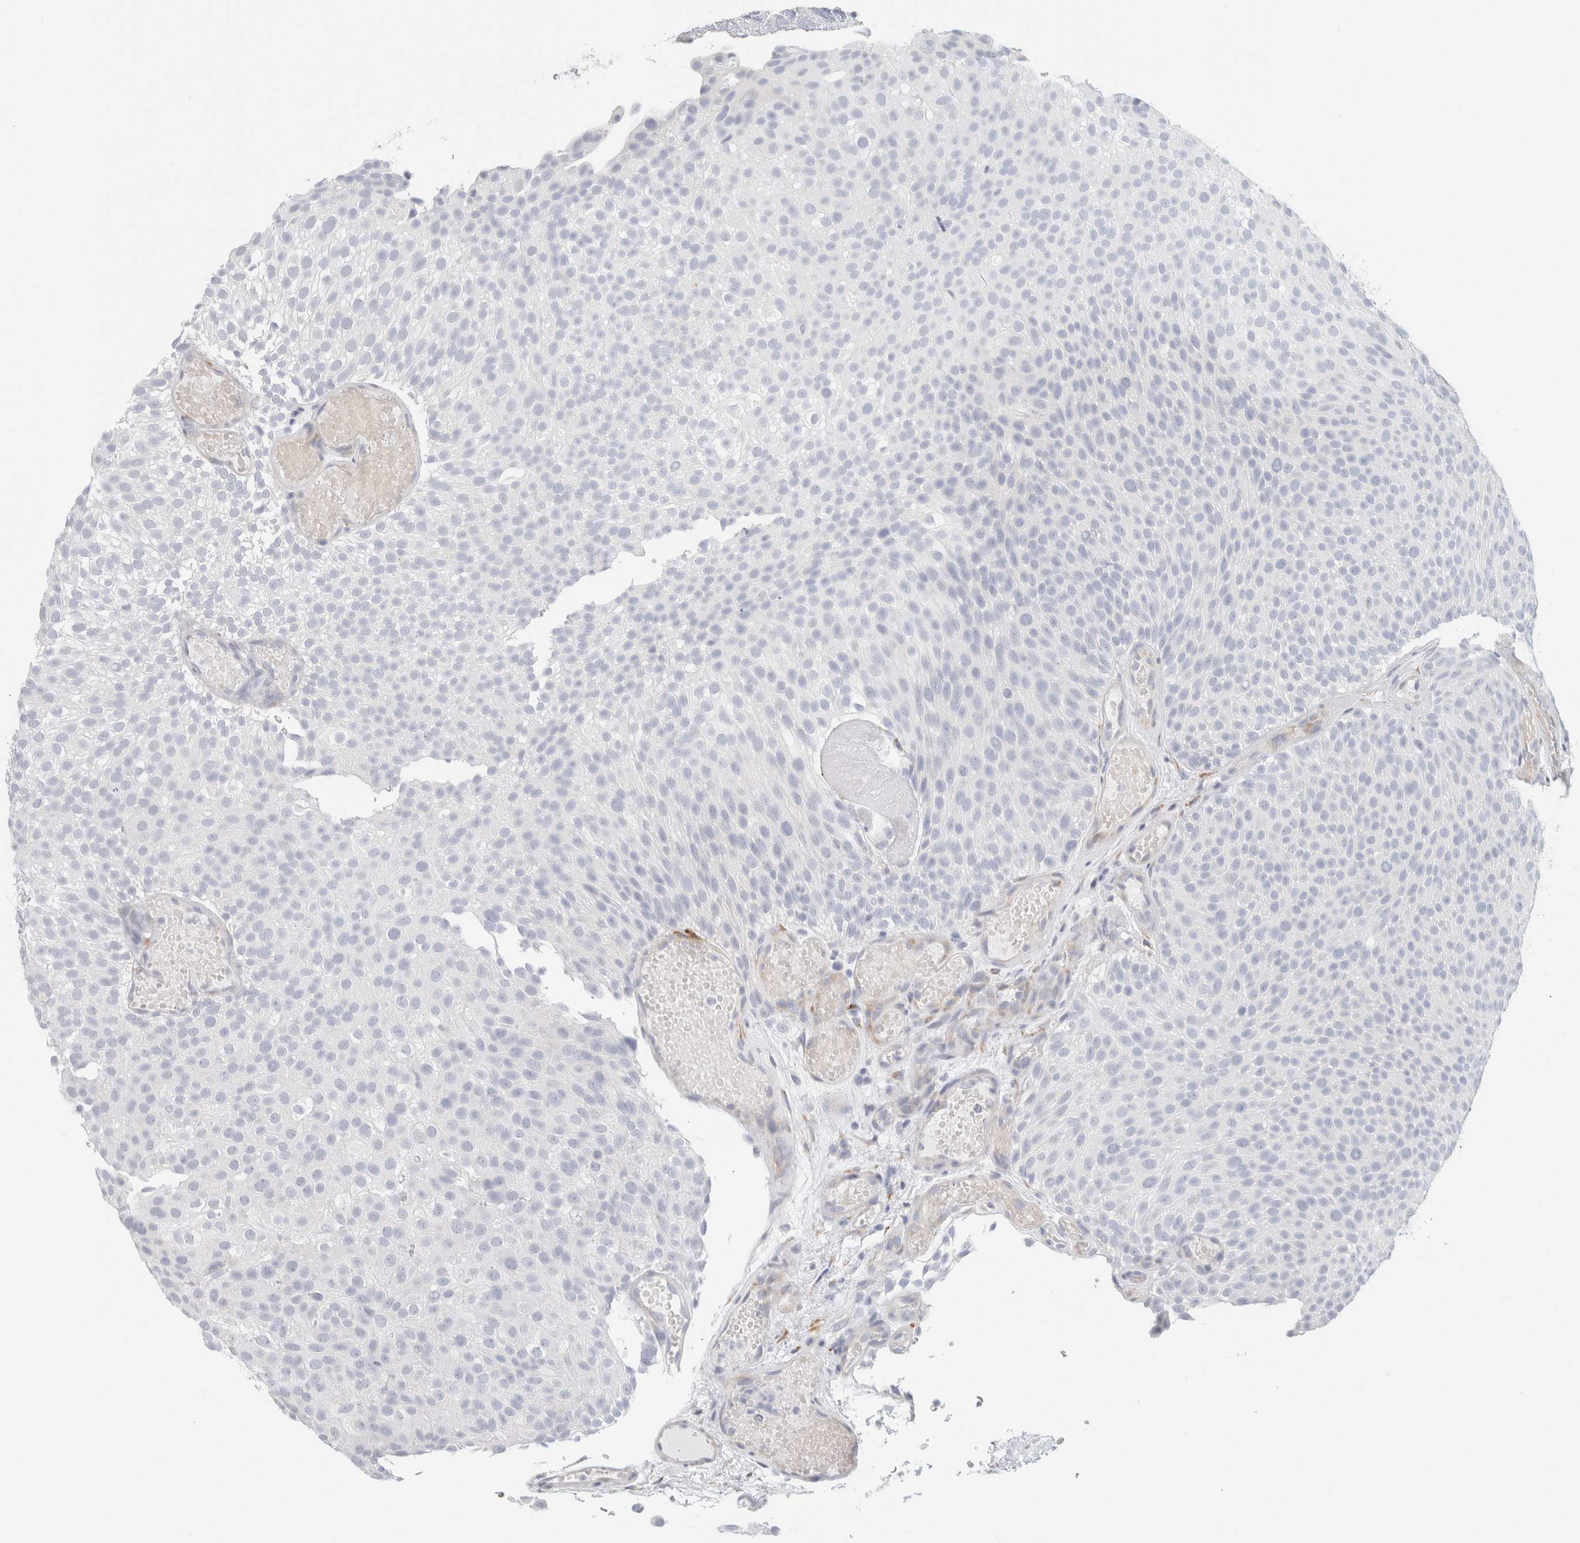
{"staining": {"intensity": "negative", "quantity": "none", "location": "none"}, "tissue": "urothelial cancer", "cell_type": "Tumor cells", "image_type": "cancer", "snomed": [{"axis": "morphology", "description": "Urothelial carcinoma, Low grade"}, {"axis": "topography", "description": "Urinary bladder"}], "caption": "Photomicrograph shows no significant protein expression in tumor cells of urothelial cancer.", "gene": "RTN4", "patient": {"sex": "male", "age": 78}}